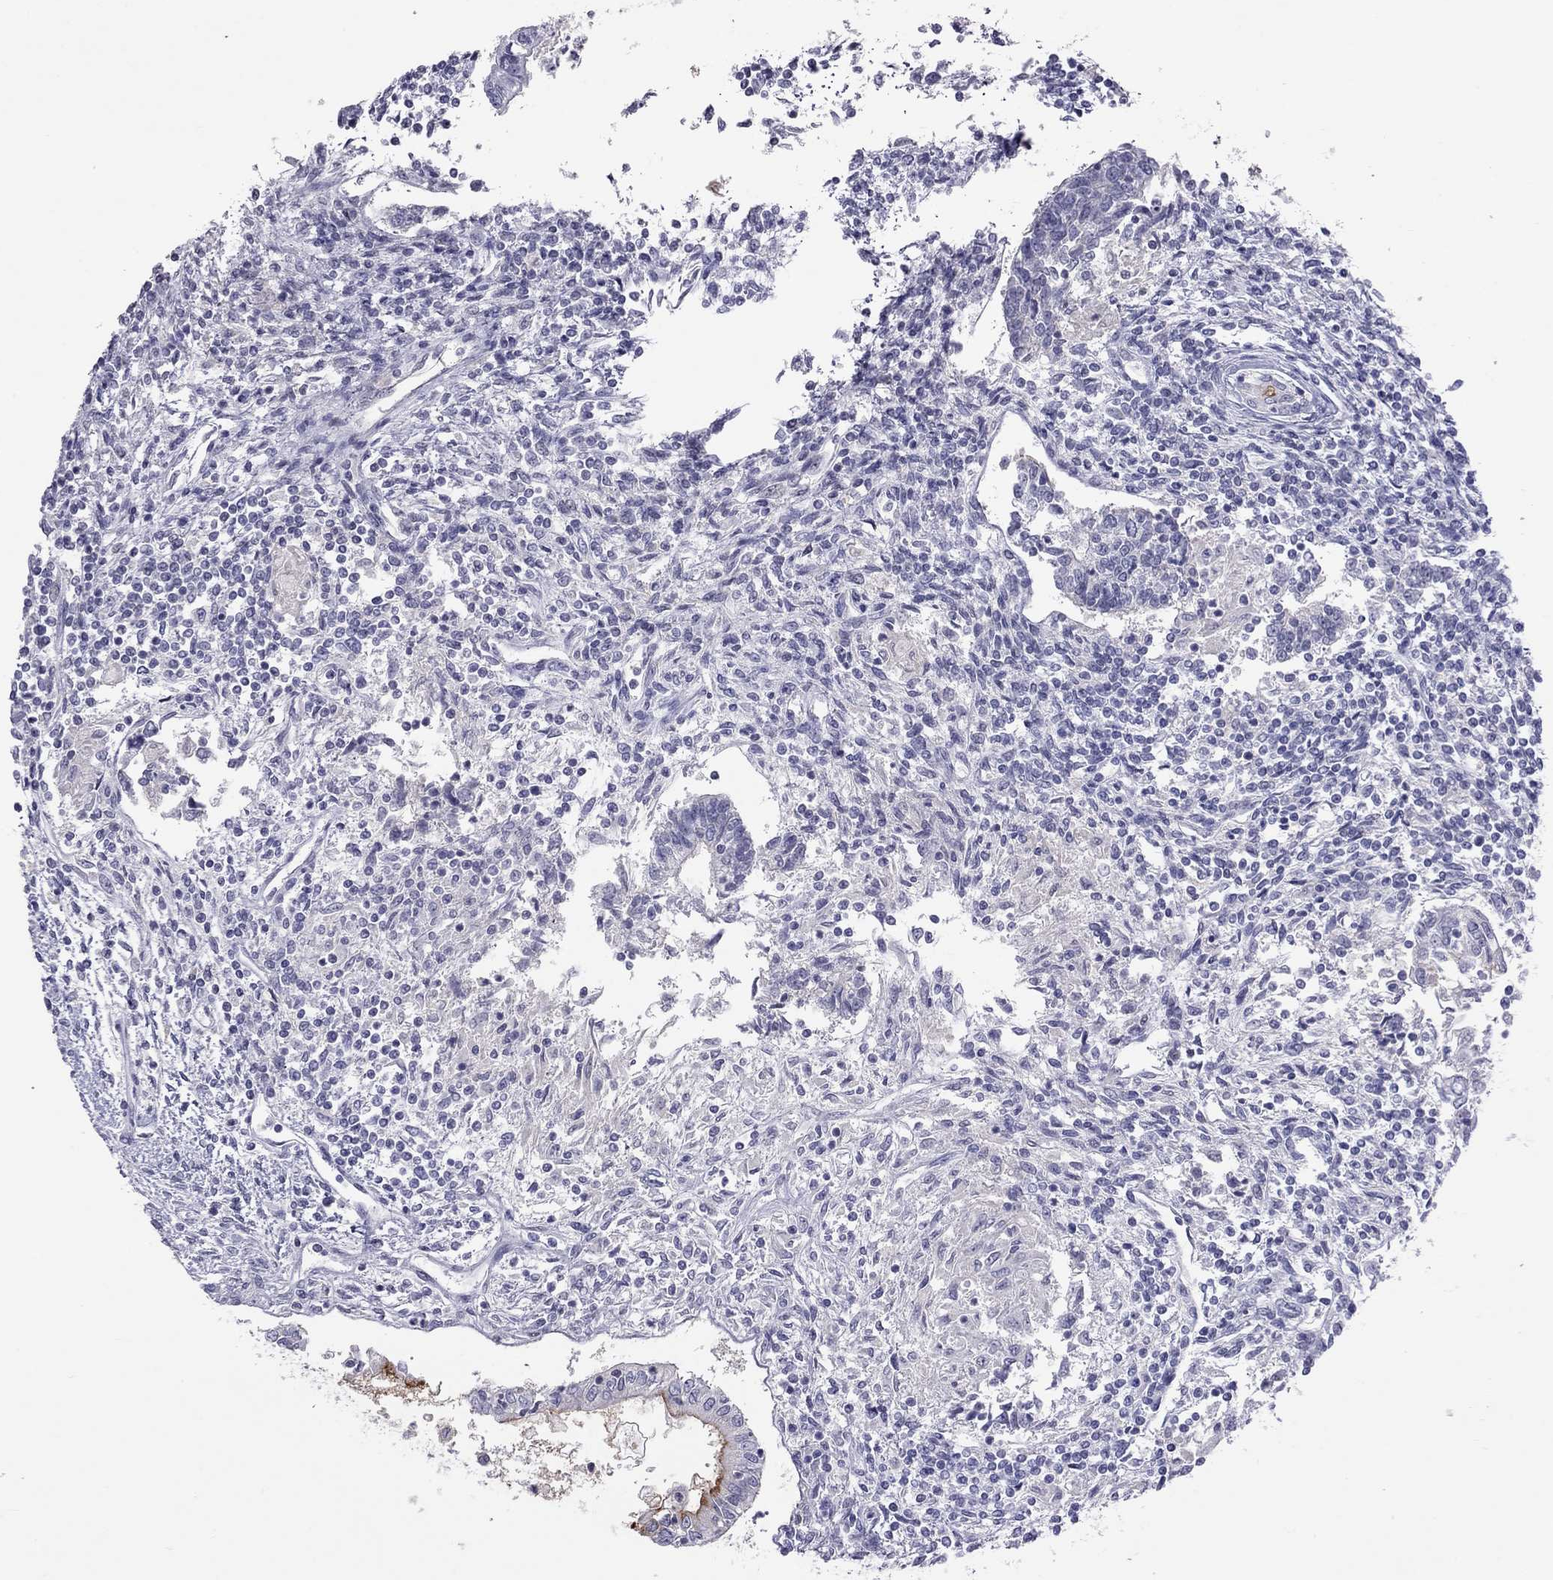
{"staining": {"intensity": "negative", "quantity": "none", "location": "none"}, "tissue": "testis cancer", "cell_type": "Tumor cells", "image_type": "cancer", "snomed": [{"axis": "morphology", "description": "Carcinoma, Embryonal, NOS"}, {"axis": "topography", "description": "Testis"}], "caption": "This is an IHC histopathology image of human testis cancer. There is no staining in tumor cells.", "gene": "MUC16", "patient": {"sex": "male", "age": 37}}